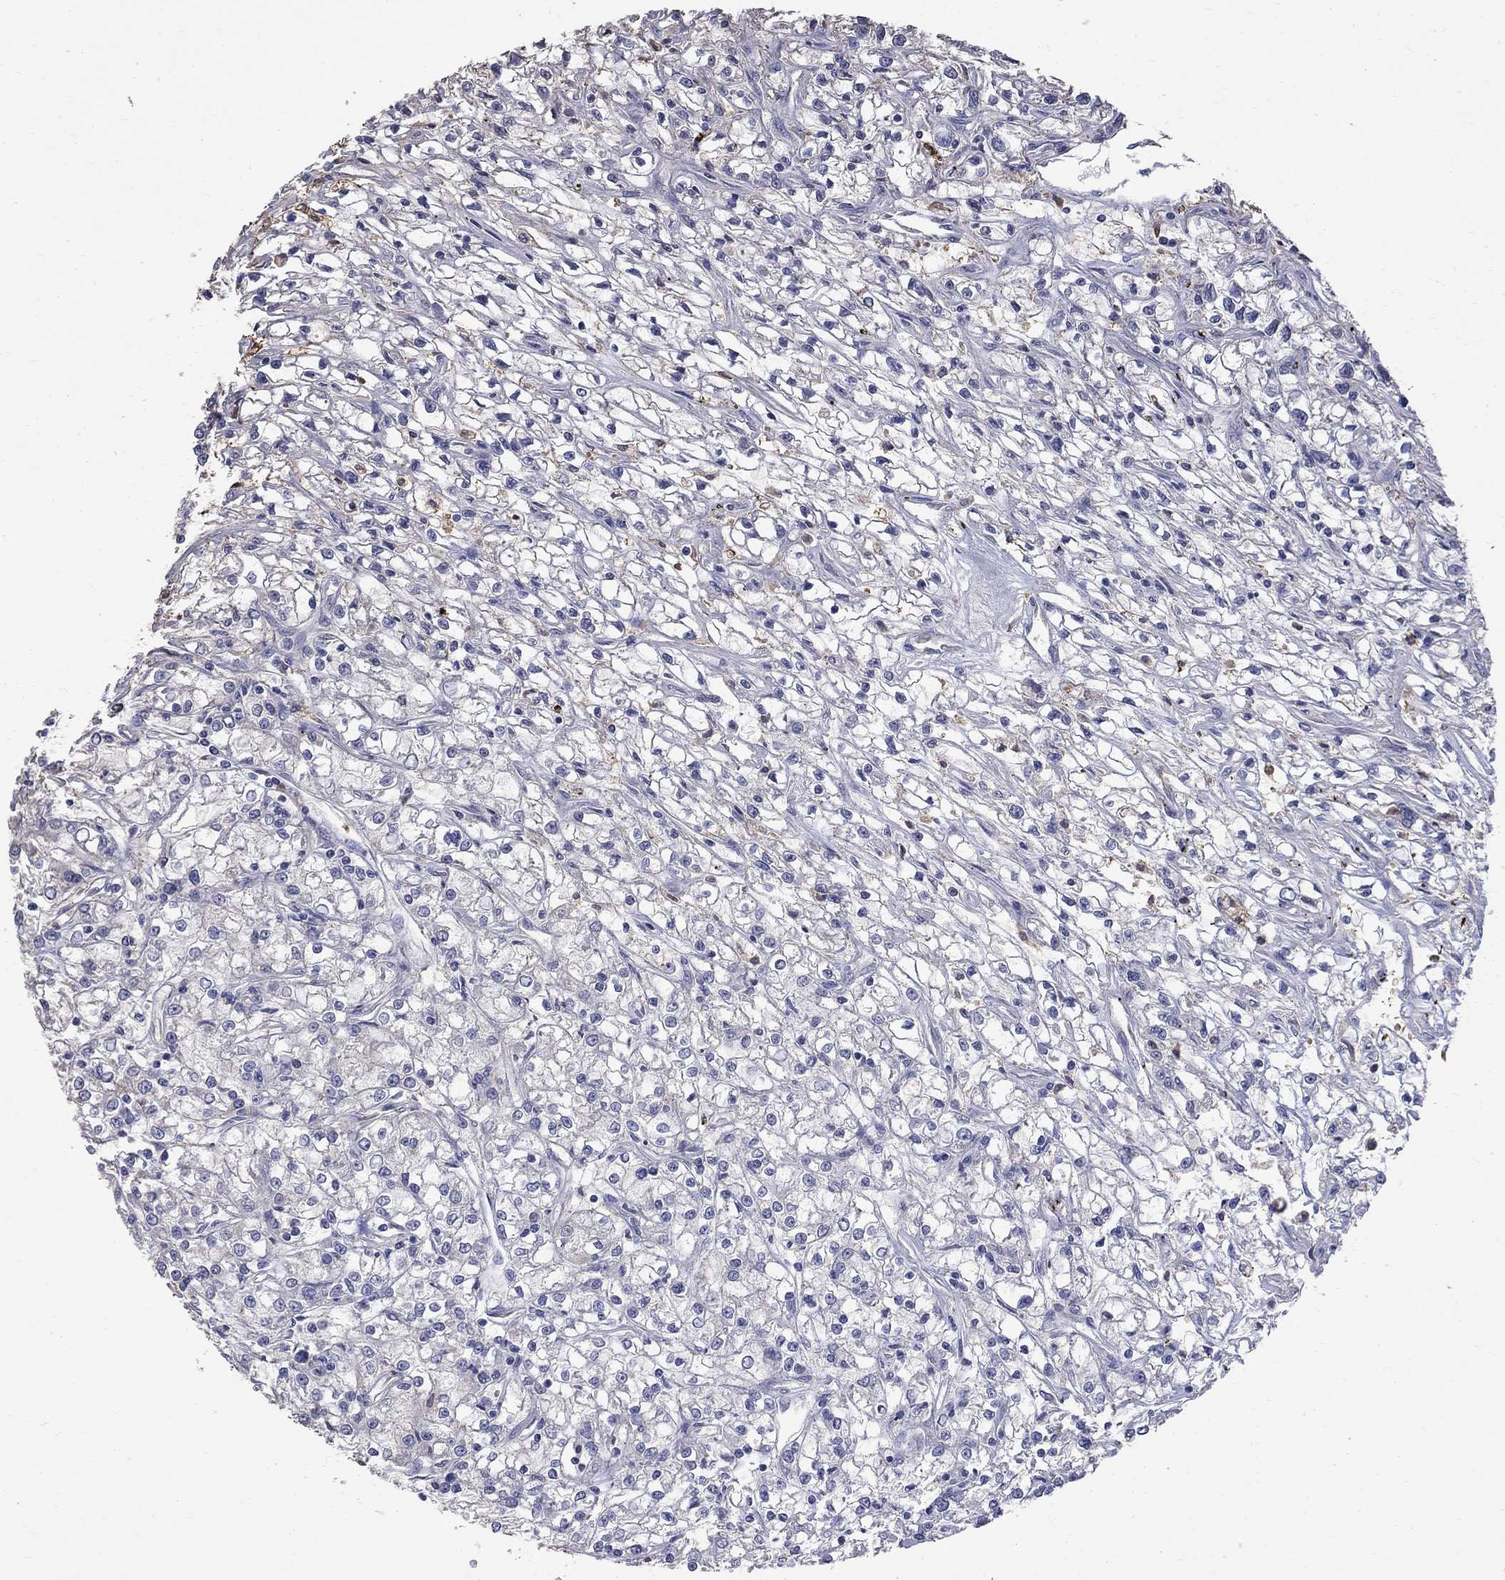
{"staining": {"intensity": "negative", "quantity": "none", "location": "none"}, "tissue": "renal cancer", "cell_type": "Tumor cells", "image_type": "cancer", "snomed": [{"axis": "morphology", "description": "Adenocarcinoma, NOS"}, {"axis": "topography", "description": "Kidney"}], "caption": "A histopathology image of renal adenocarcinoma stained for a protein reveals no brown staining in tumor cells. (Stains: DAB (3,3'-diaminobenzidine) immunohistochemistry with hematoxylin counter stain, Microscopy: brightfield microscopy at high magnification).", "gene": "CKAP2", "patient": {"sex": "female", "age": 59}}